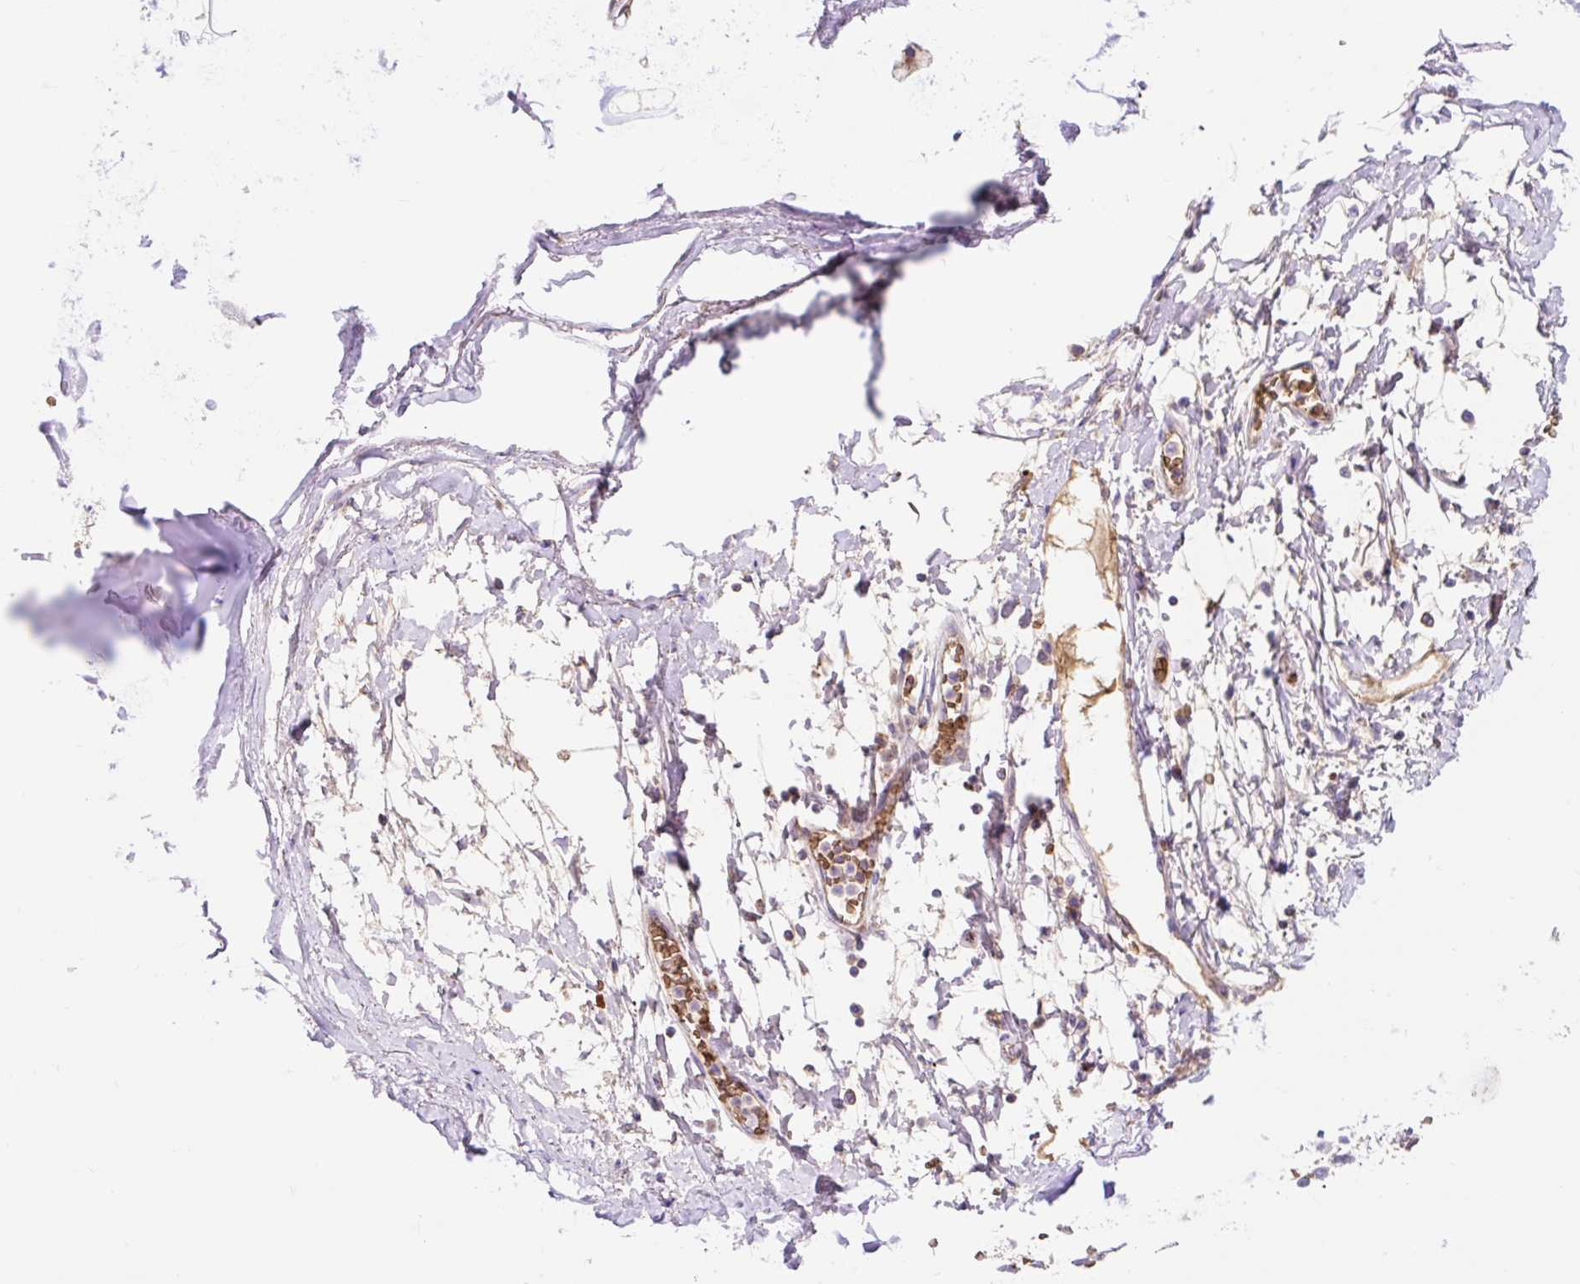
{"staining": {"intensity": "negative", "quantity": "none", "location": "none"}, "tissue": "adipose tissue", "cell_type": "Adipocytes", "image_type": "normal", "snomed": [{"axis": "morphology", "description": "Normal tissue, NOS"}, {"axis": "morphology", "description": "Degeneration, NOS"}, {"axis": "topography", "description": "Cartilage tissue"}, {"axis": "topography", "description": "Lung"}], "caption": "Photomicrograph shows no protein expression in adipocytes of unremarkable adipose tissue.", "gene": "HIP1R", "patient": {"sex": "female", "age": 61}}